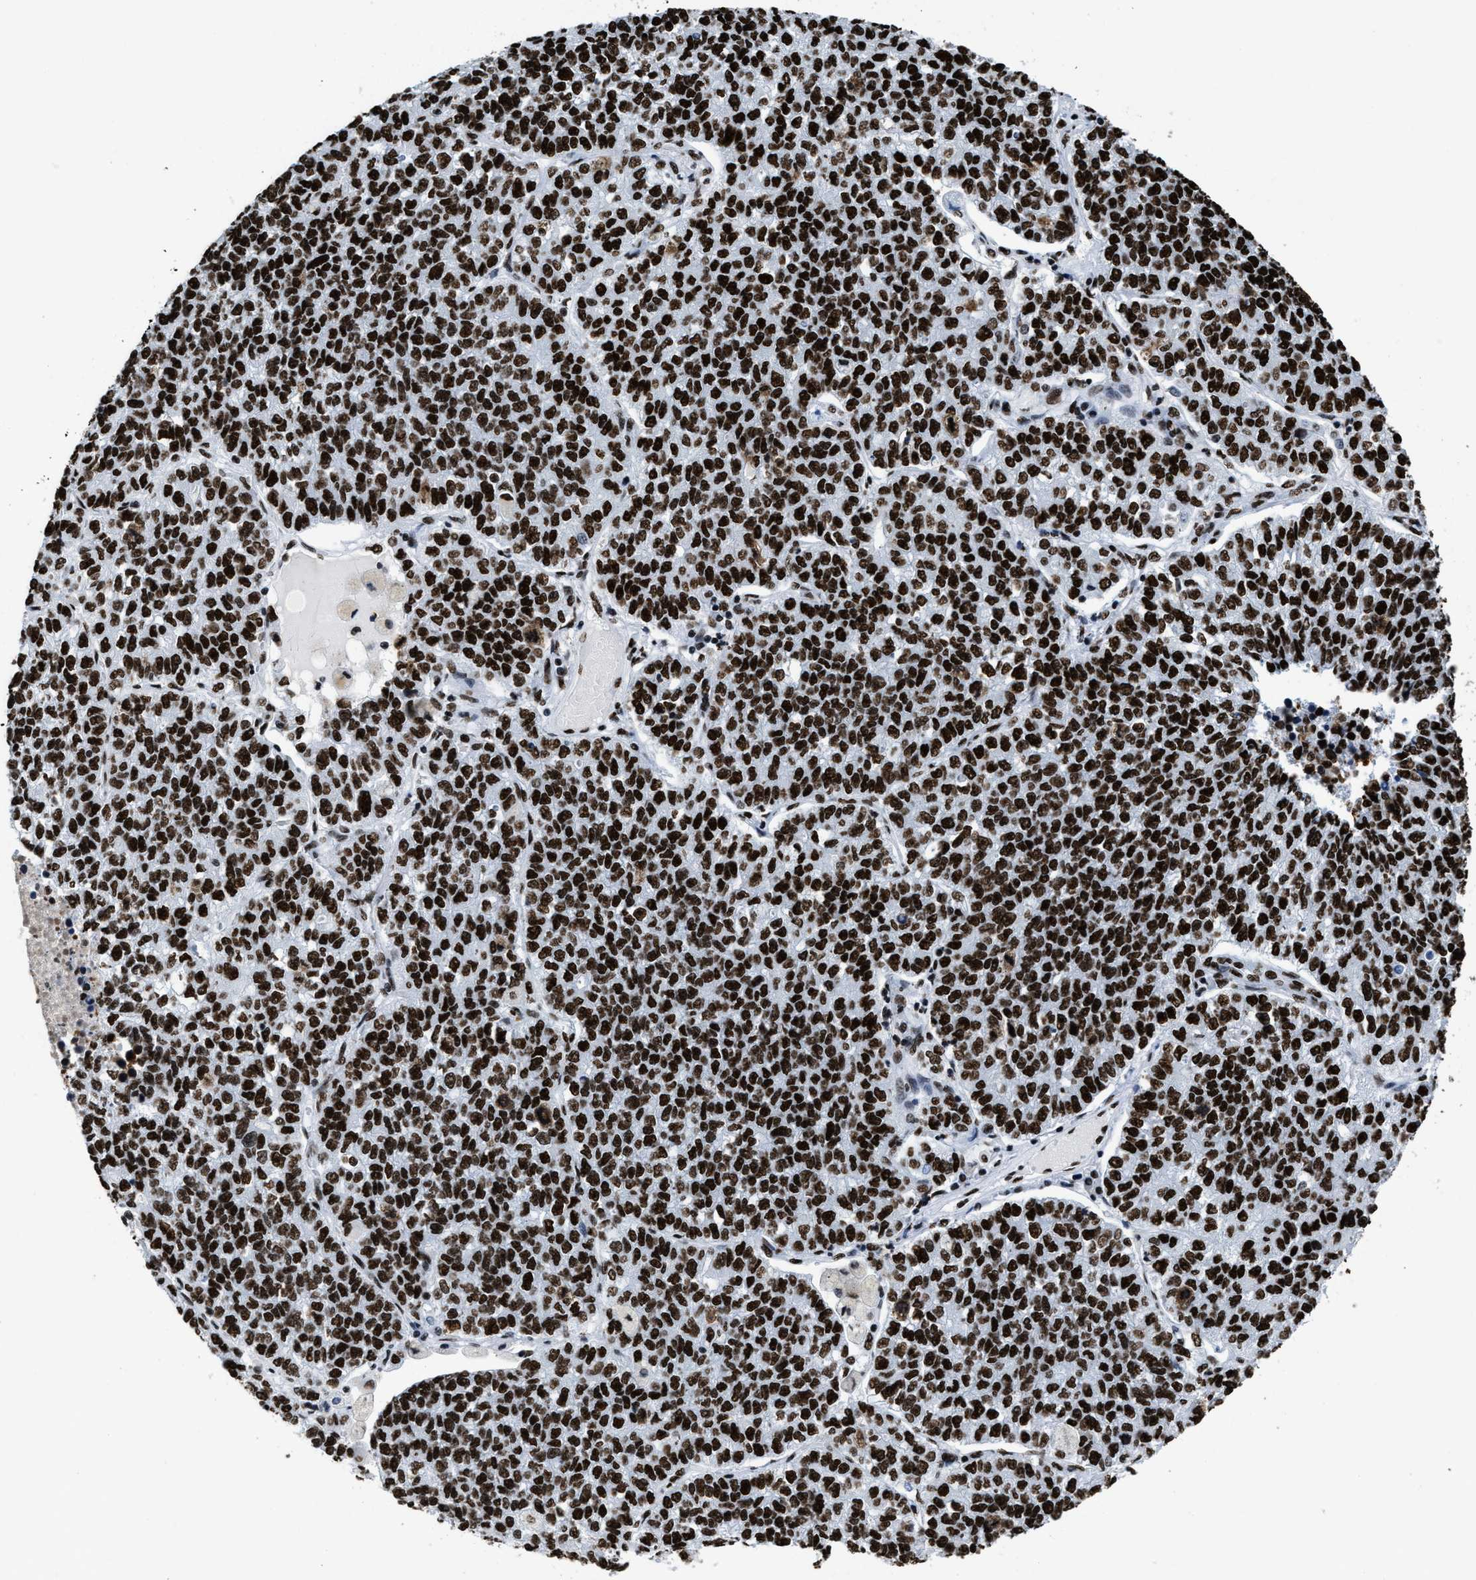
{"staining": {"intensity": "strong", "quantity": ">75%", "location": "nuclear"}, "tissue": "lung cancer", "cell_type": "Tumor cells", "image_type": "cancer", "snomed": [{"axis": "morphology", "description": "Adenocarcinoma, NOS"}, {"axis": "topography", "description": "Lung"}], "caption": "Immunohistochemical staining of lung cancer exhibits high levels of strong nuclear expression in about >75% of tumor cells.", "gene": "SMARCC2", "patient": {"sex": "male", "age": 49}}